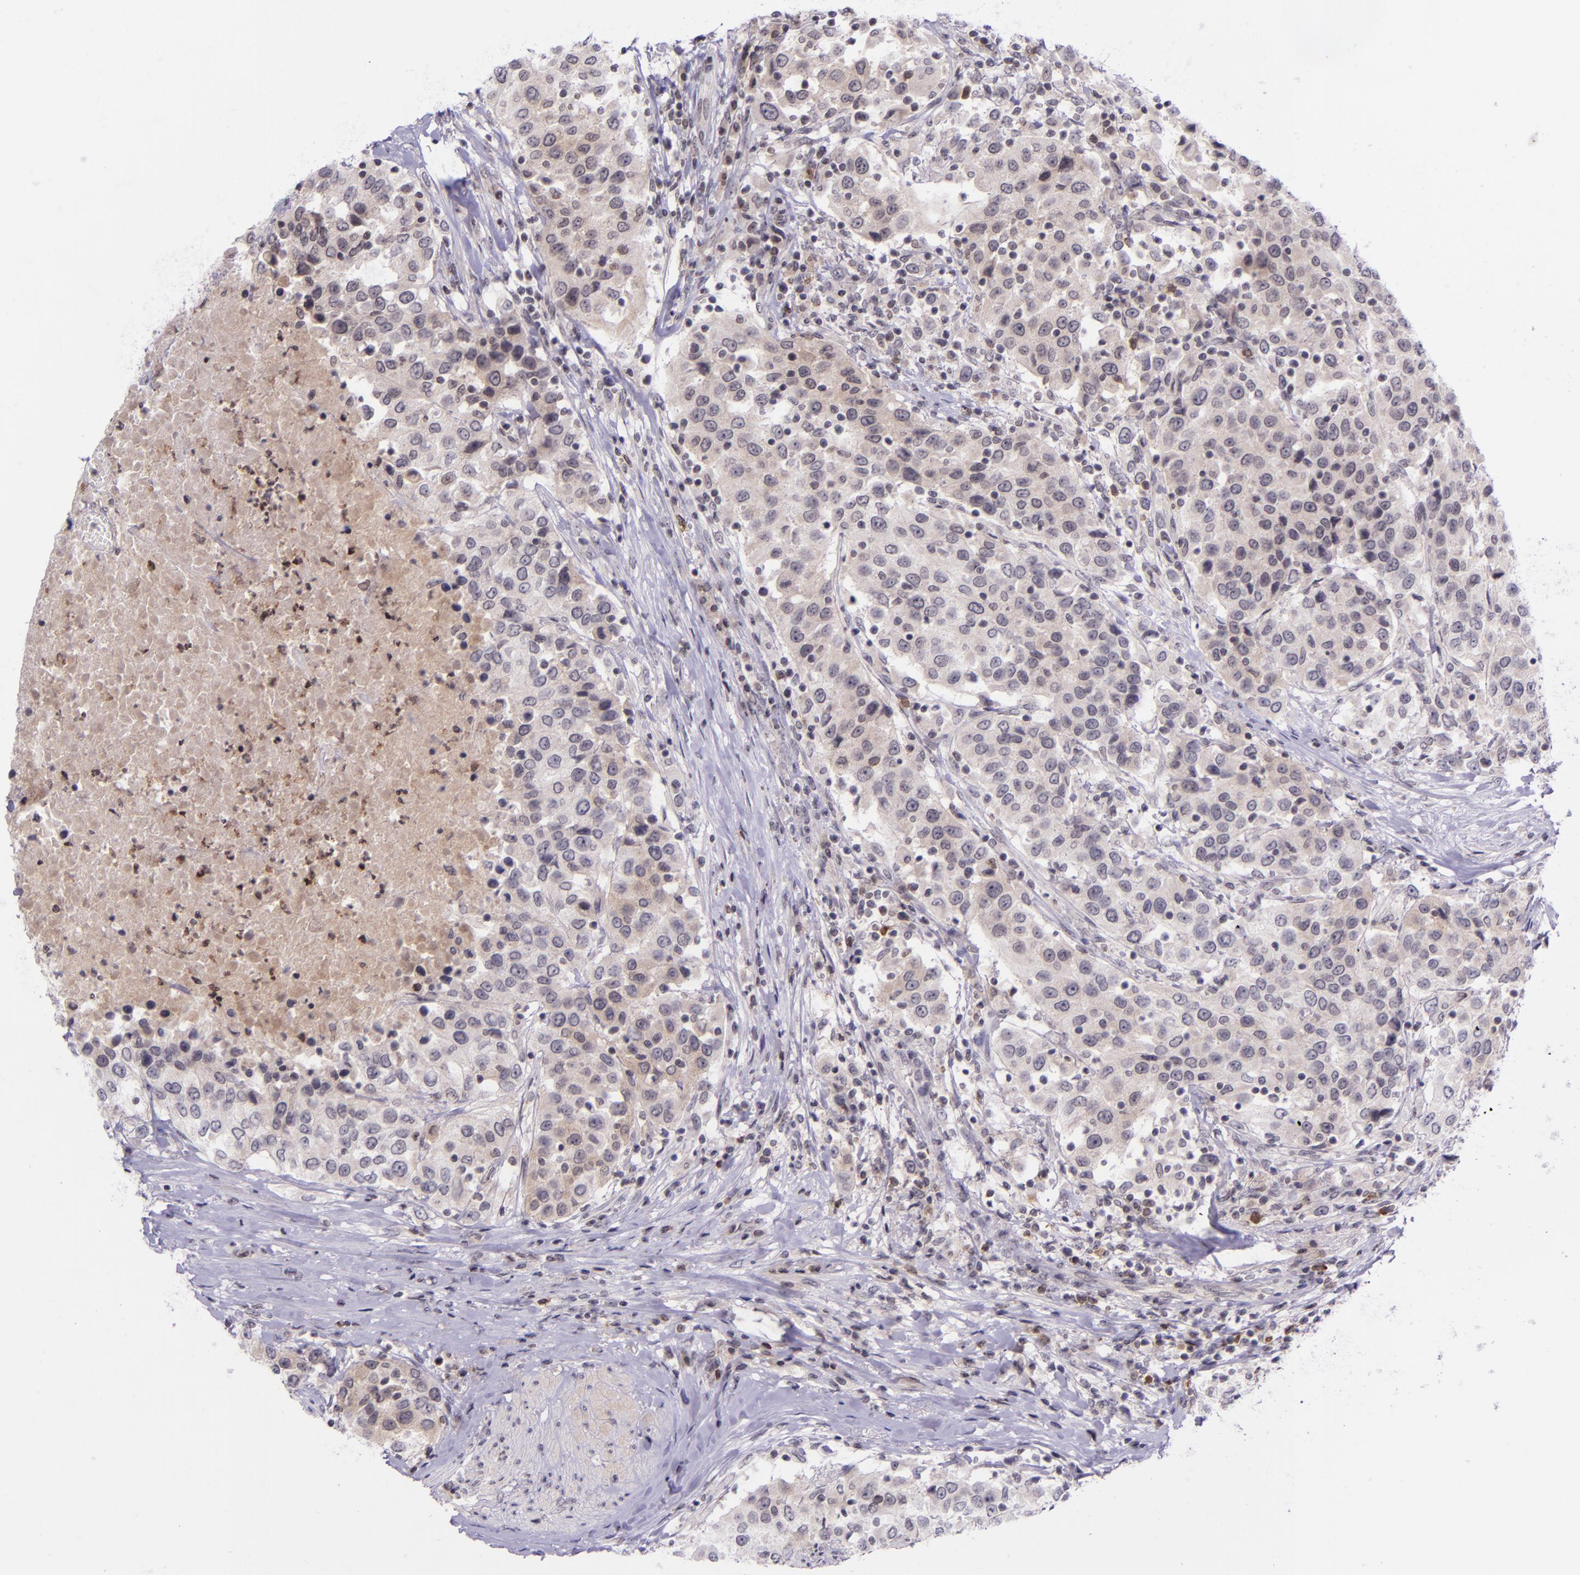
{"staining": {"intensity": "weak", "quantity": "25%-75%", "location": "cytoplasmic/membranous"}, "tissue": "urothelial cancer", "cell_type": "Tumor cells", "image_type": "cancer", "snomed": [{"axis": "morphology", "description": "Urothelial carcinoma, High grade"}, {"axis": "topography", "description": "Urinary bladder"}], "caption": "Immunohistochemistry (IHC) (DAB (3,3'-diaminobenzidine)) staining of urothelial carcinoma (high-grade) demonstrates weak cytoplasmic/membranous protein positivity in approximately 25%-75% of tumor cells.", "gene": "SELL", "patient": {"sex": "female", "age": 80}}